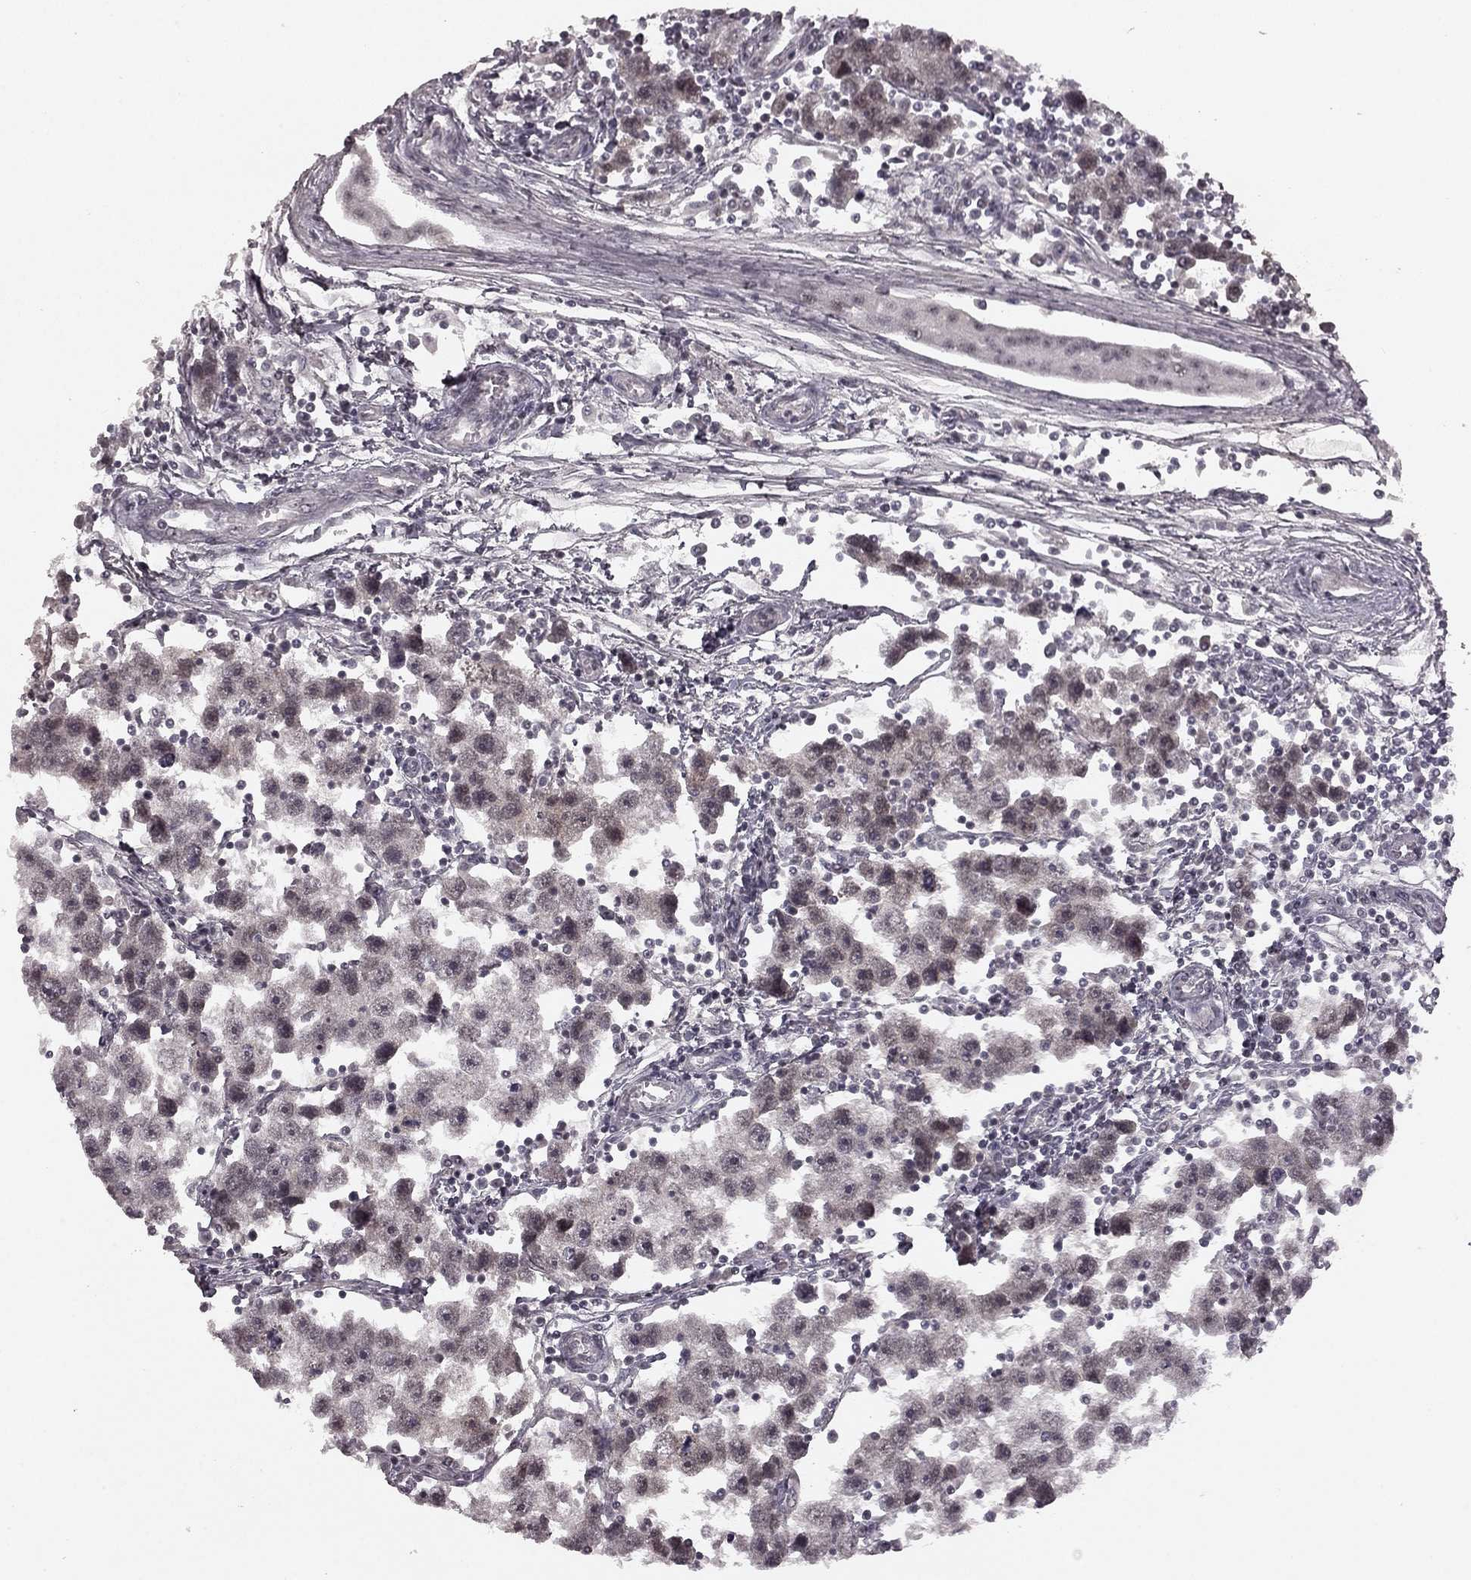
{"staining": {"intensity": "negative", "quantity": "none", "location": "none"}, "tissue": "testis cancer", "cell_type": "Tumor cells", "image_type": "cancer", "snomed": [{"axis": "morphology", "description": "Seminoma, NOS"}, {"axis": "topography", "description": "Testis"}], "caption": "DAB immunohistochemical staining of human testis seminoma exhibits no significant staining in tumor cells.", "gene": "HCN4", "patient": {"sex": "male", "age": 30}}